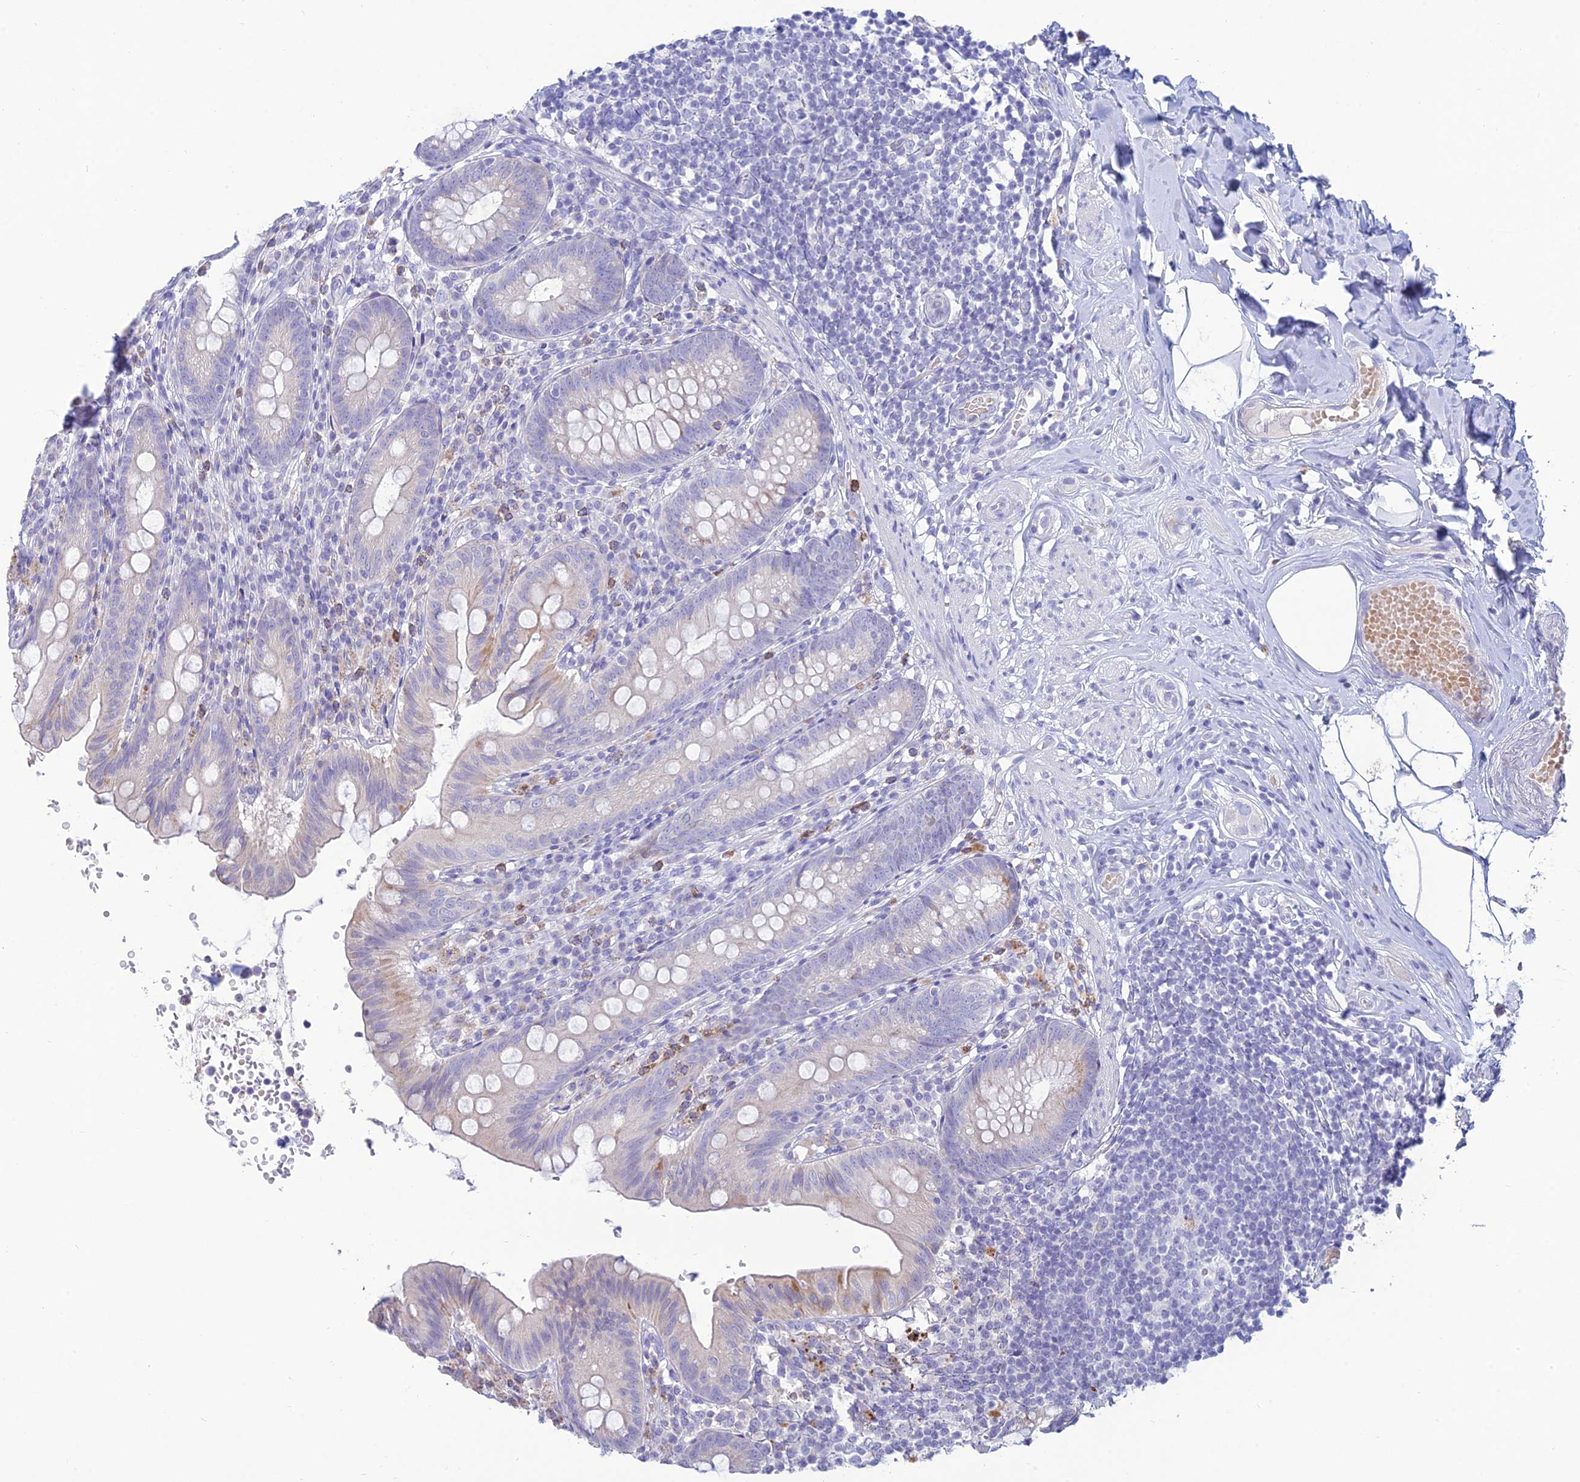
{"staining": {"intensity": "moderate", "quantity": "<25%", "location": "cytoplasmic/membranous"}, "tissue": "appendix", "cell_type": "Glandular cells", "image_type": "normal", "snomed": [{"axis": "morphology", "description": "Normal tissue, NOS"}, {"axis": "topography", "description": "Appendix"}], "caption": "DAB (3,3'-diaminobenzidine) immunohistochemical staining of benign human appendix shows moderate cytoplasmic/membranous protein staining in approximately <25% of glandular cells.", "gene": "MAL2", "patient": {"sex": "male", "age": 55}}